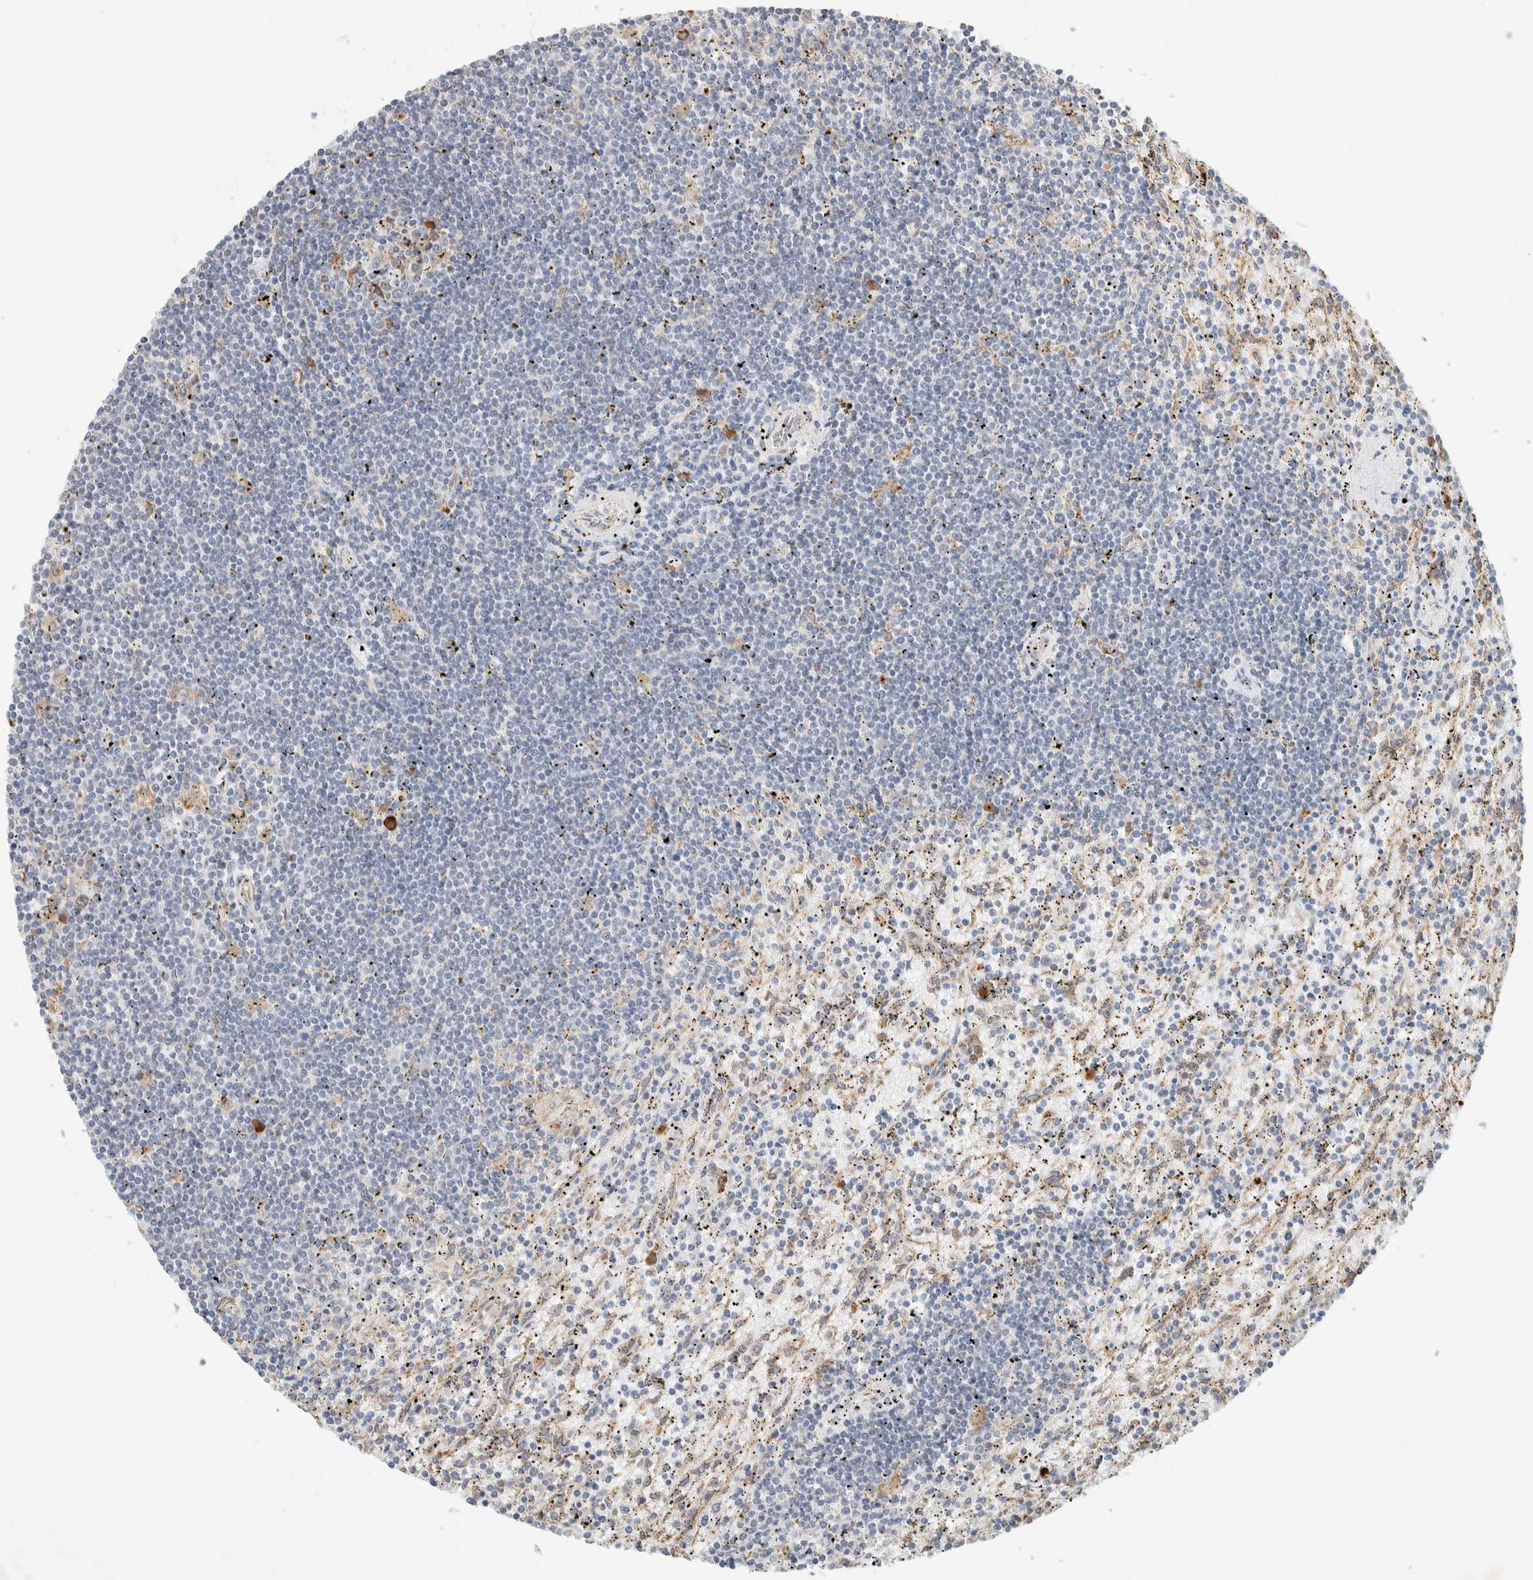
{"staining": {"intensity": "negative", "quantity": "none", "location": "none"}, "tissue": "lymphoma", "cell_type": "Tumor cells", "image_type": "cancer", "snomed": [{"axis": "morphology", "description": "Malignant lymphoma, non-Hodgkin's type, Low grade"}, {"axis": "topography", "description": "Spleen"}], "caption": "A histopathology image of human lymphoma is negative for staining in tumor cells. (Immunohistochemistry (ihc), brightfield microscopy, high magnification).", "gene": "KLHL40", "patient": {"sex": "male", "age": 76}}